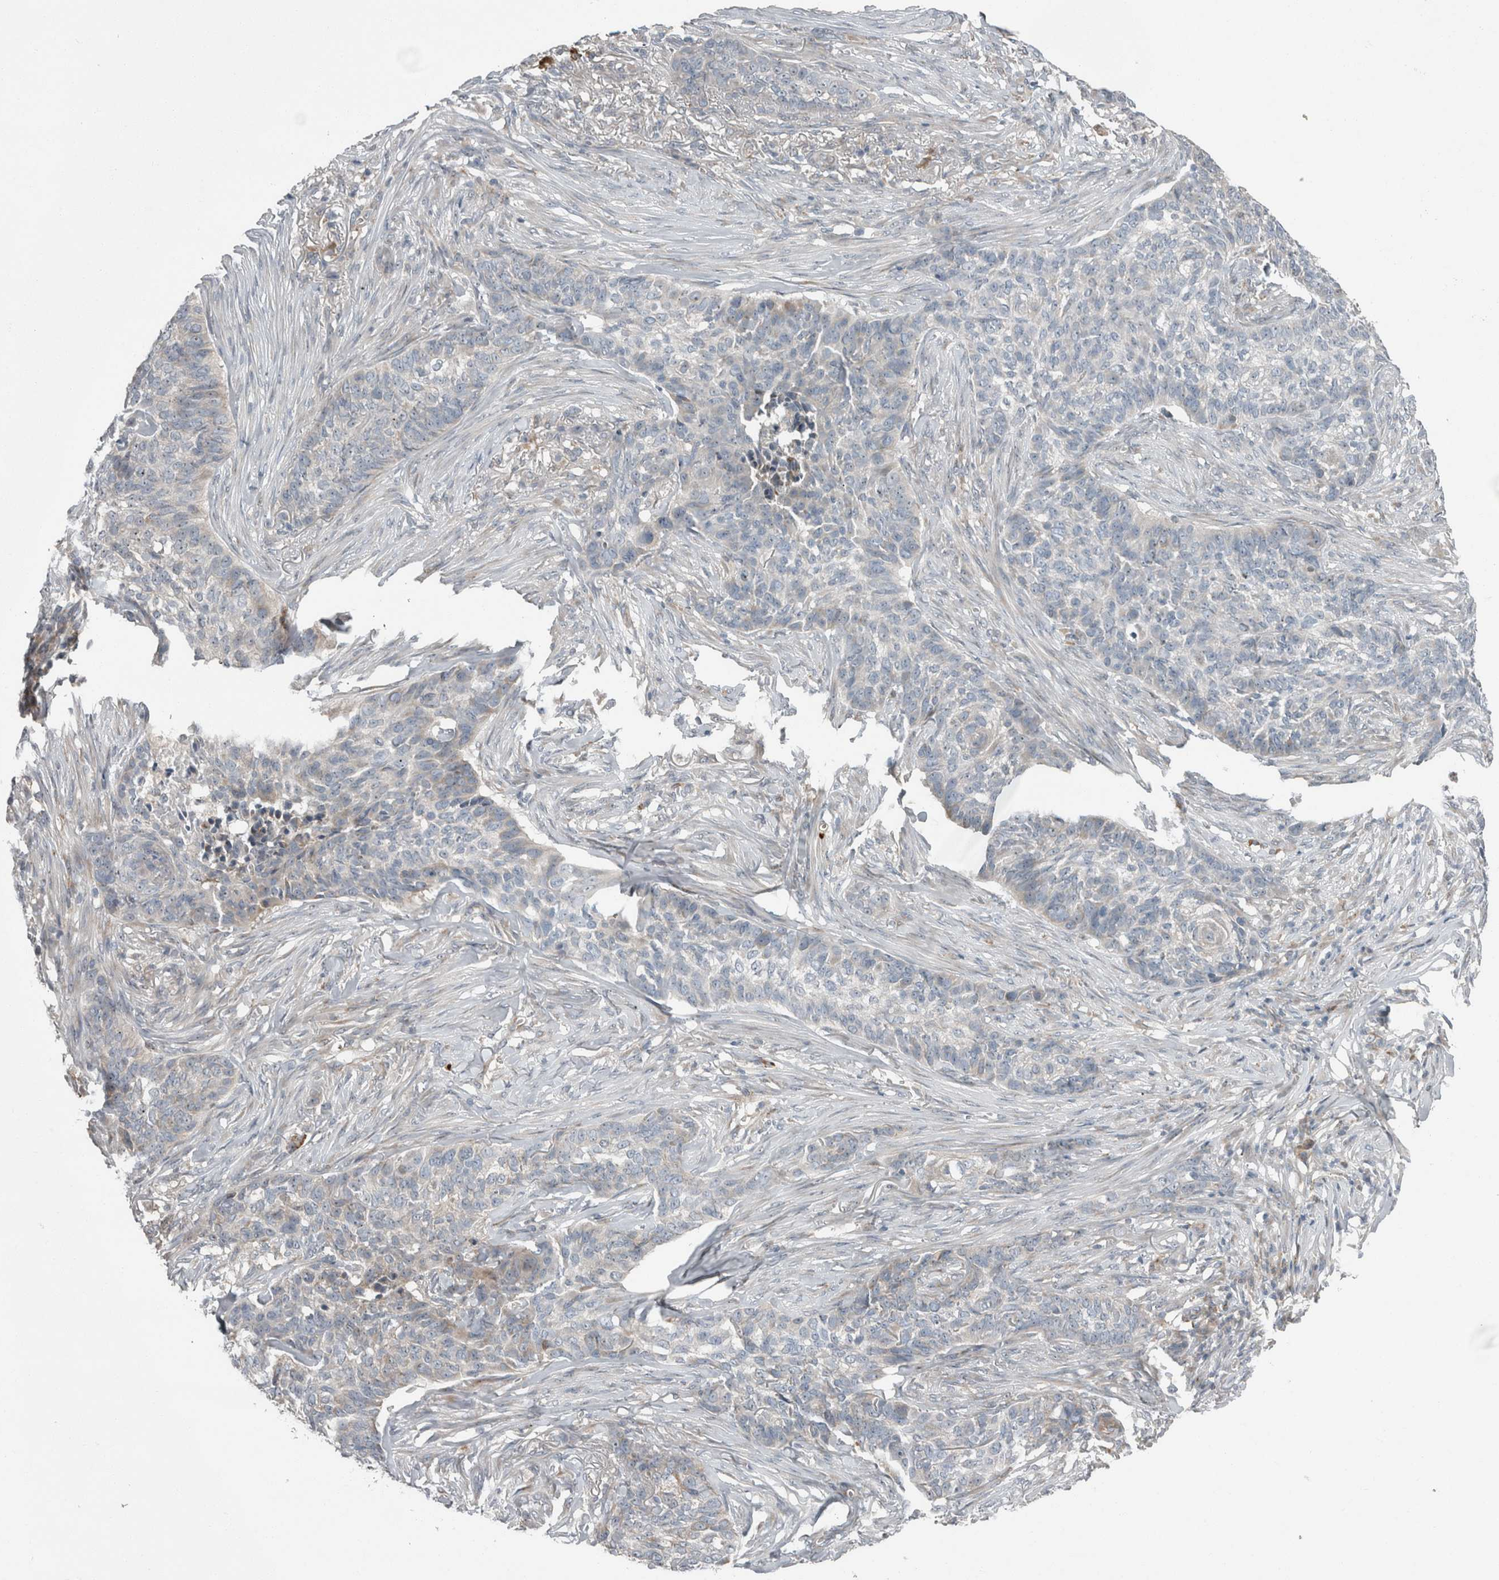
{"staining": {"intensity": "negative", "quantity": "none", "location": "none"}, "tissue": "skin cancer", "cell_type": "Tumor cells", "image_type": "cancer", "snomed": [{"axis": "morphology", "description": "Basal cell carcinoma"}, {"axis": "topography", "description": "Skin"}], "caption": "Immunohistochemistry micrograph of neoplastic tissue: human skin cancer stained with DAB (3,3'-diaminobenzidine) demonstrates no significant protein staining in tumor cells. (DAB IHC, high magnification).", "gene": "USP25", "patient": {"sex": "male", "age": 85}}